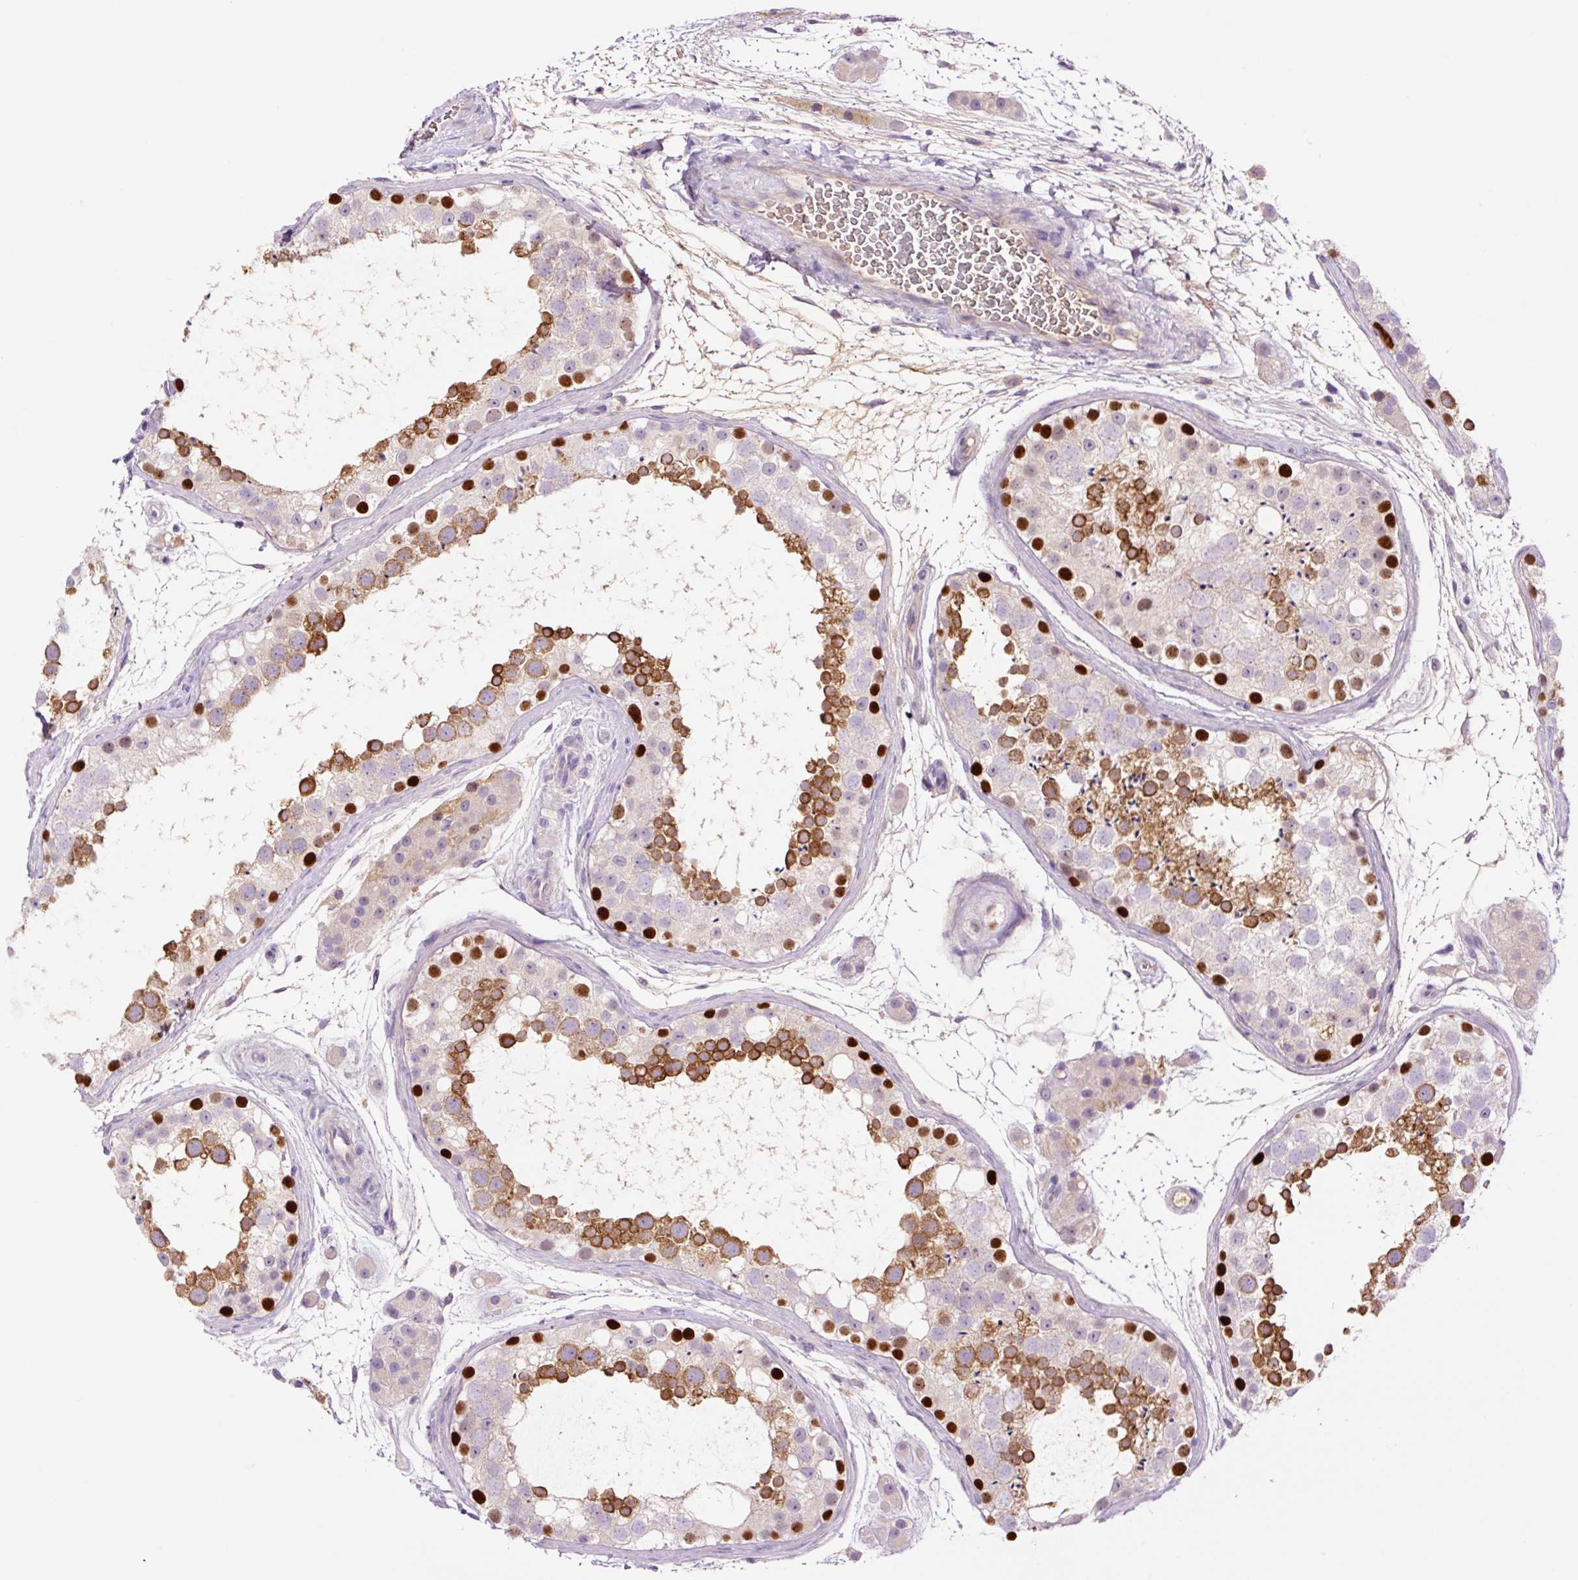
{"staining": {"intensity": "strong", "quantity": "25%-75%", "location": "cytoplasmic/membranous,nuclear"}, "tissue": "testis", "cell_type": "Cells in seminiferous ducts", "image_type": "normal", "snomed": [{"axis": "morphology", "description": "Normal tissue, NOS"}, {"axis": "topography", "description": "Testis"}], "caption": "Testis stained with a brown dye displays strong cytoplasmic/membranous,nuclear positive positivity in approximately 25%-75% of cells in seminiferous ducts.", "gene": "DPPA4", "patient": {"sex": "male", "age": 41}}